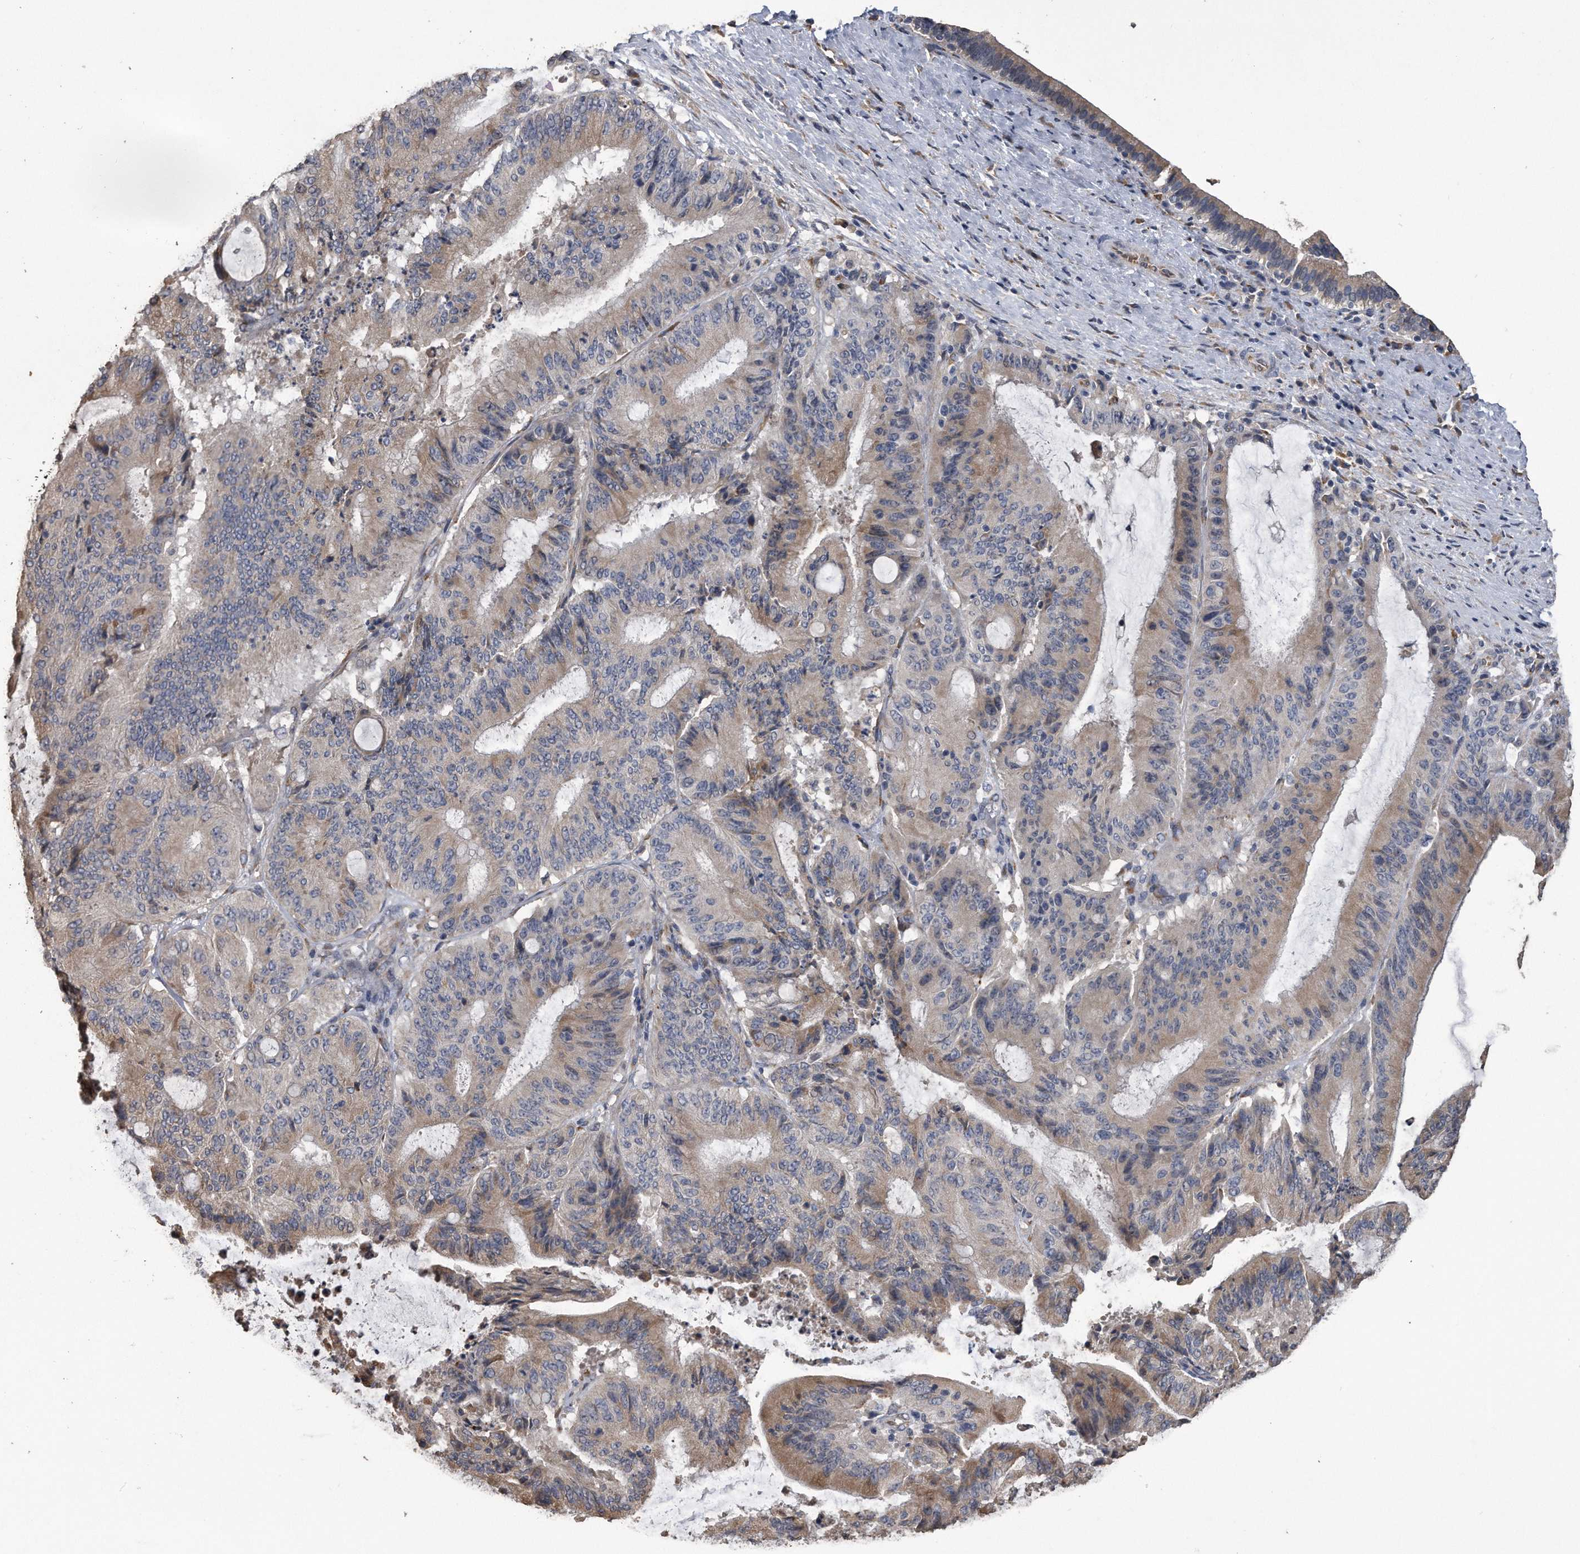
{"staining": {"intensity": "weak", "quantity": "25%-75%", "location": "cytoplasmic/membranous"}, "tissue": "liver cancer", "cell_type": "Tumor cells", "image_type": "cancer", "snomed": [{"axis": "morphology", "description": "Normal tissue, NOS"}, {"axis": "morphology", "description": "Cholangiocarcinoma"}, {"axis": "topography", "description": "Liver"}, {"axis": "topography", "description": "Peripheral nerve tissue"}], "caption": "A high-resolution image shows IHC staining of liver cancer, which reveals weak cytoplasmic/membranous positivity in about 25%-75% of tumor cells. (IHC, brightfield microscopy, high magnification).", "gene": "PCLO", "patient": {"sex": "female", "age": 73}}